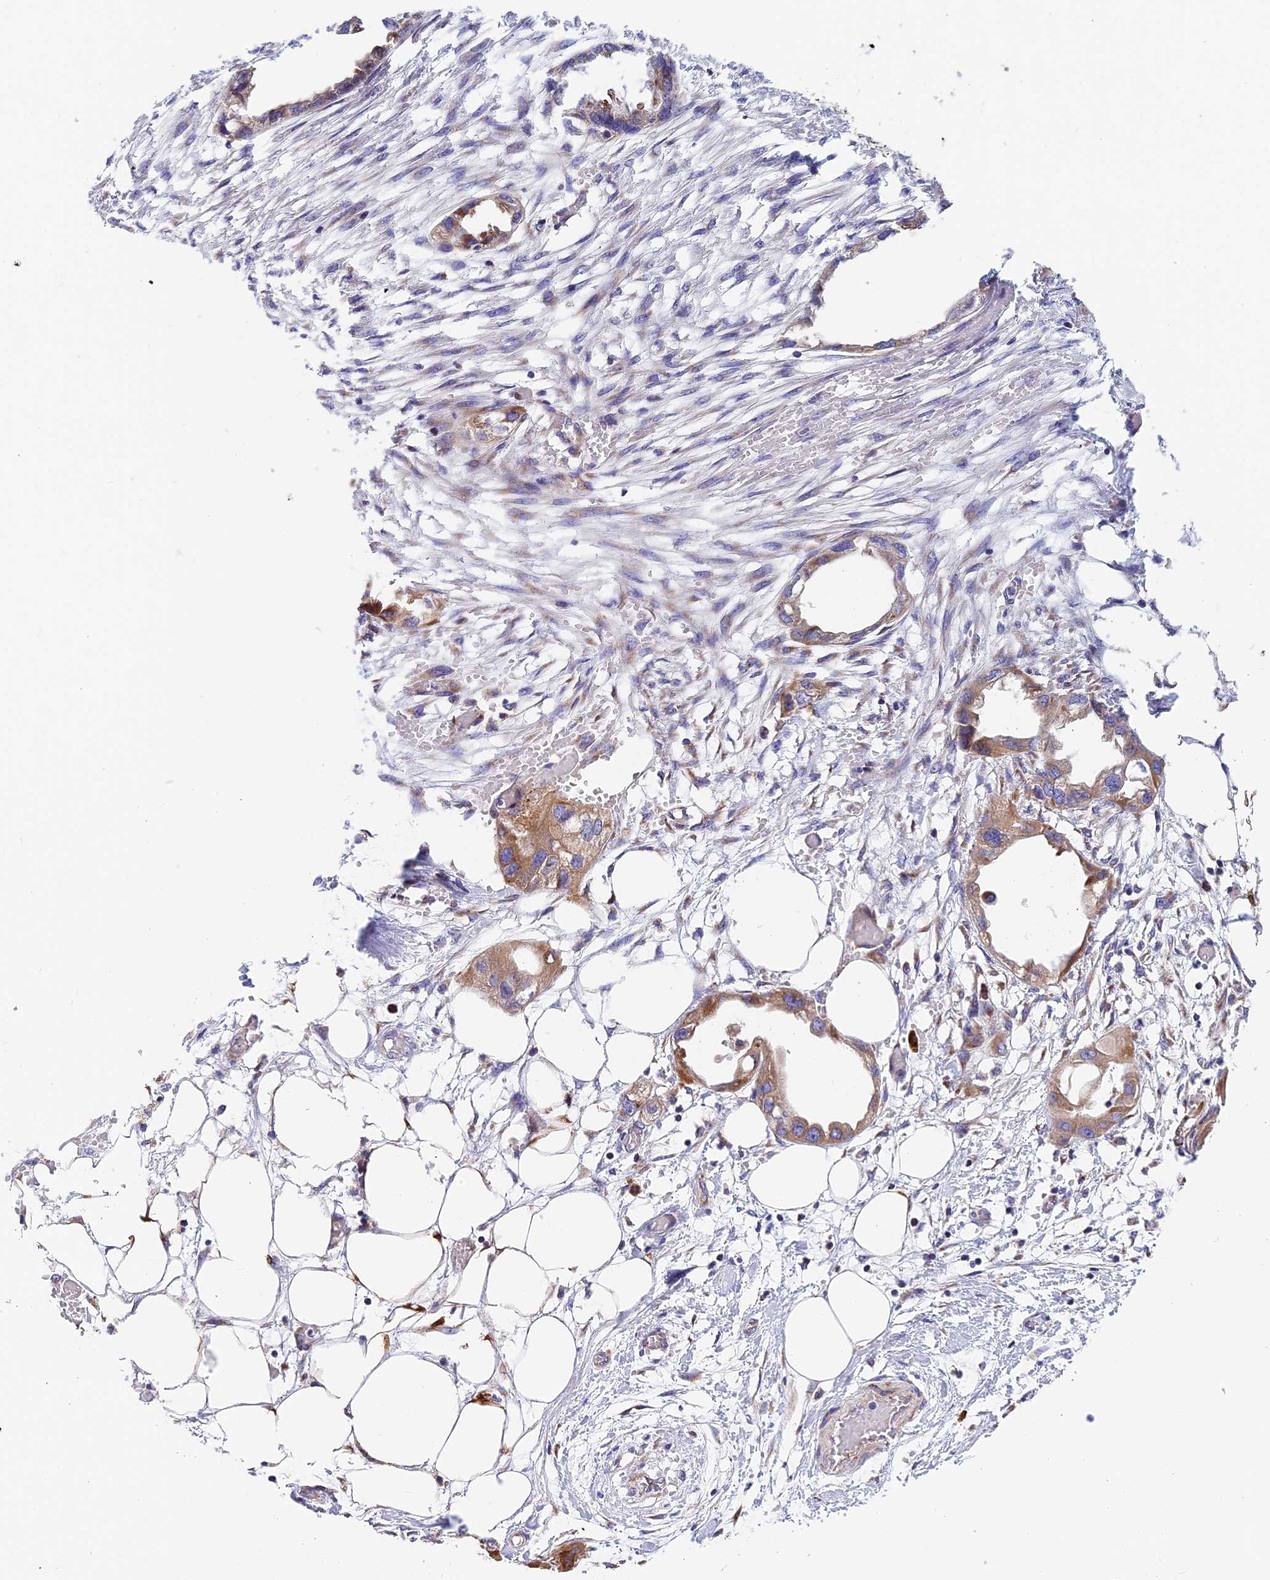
{"staining": {"intensity": "moderate", "quantity": "25%-75%", "location": "cytoplasmic/membranous"}, "tissue": "endometrial cancer", "cell_type": "Tumor cells", "image_type": "cancer", "snomed": [{"axis": "morphology", "description": "Adenocarcinoma, NOS"}, {"axis": "morphology", "description": "Adenocarcinoma, metastatic, NOS"}, {"axis": "topography", "description": "Adipose tissue"}, {"axis": "topography", "description": "Endometrium"}], "caption": "Endometrial cancer (metastatic adenocarcinoma) stained with a protein marker exhibits moderate staining in tumor cells.", "gene": "MRAS", "patient": {"sex": "female", "age": 67}}